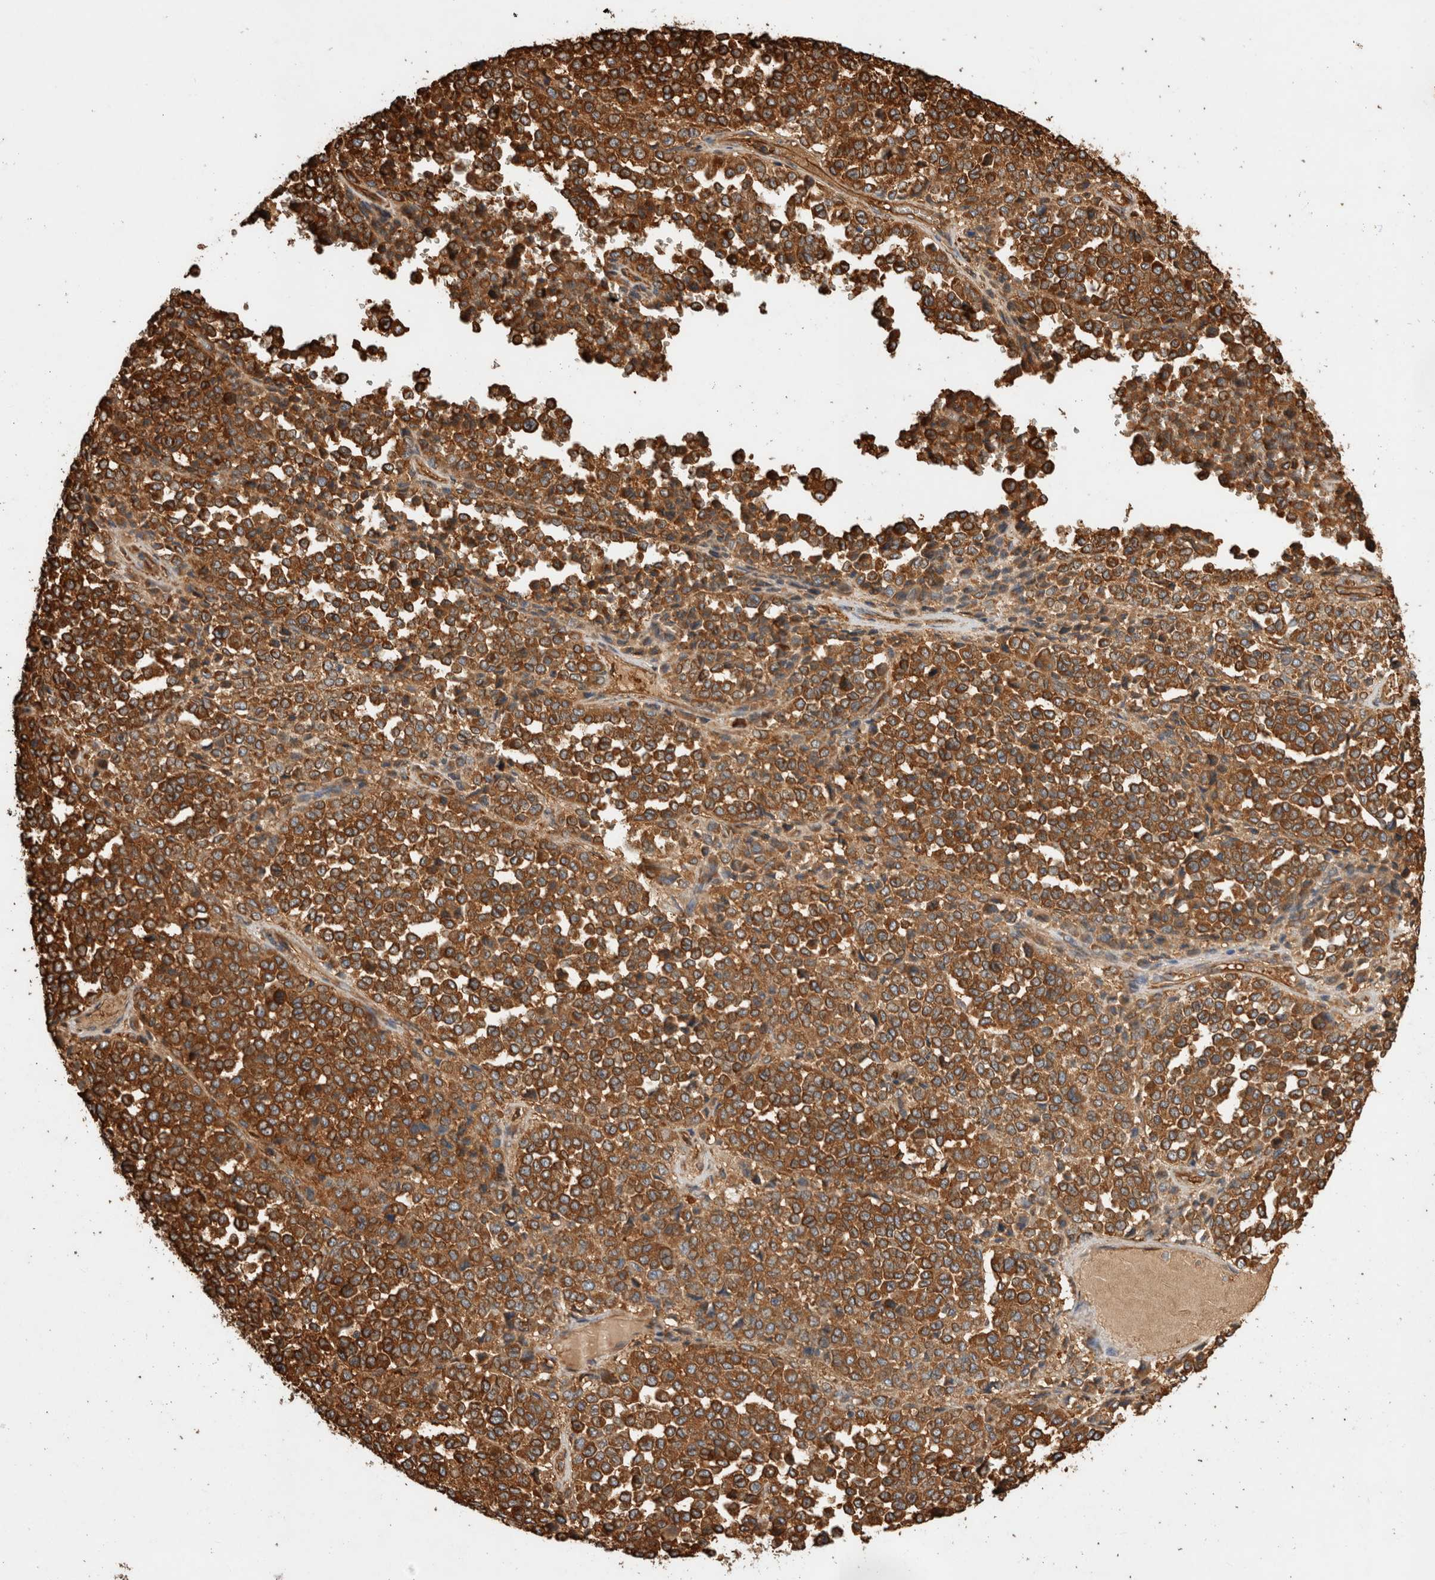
{"staining": {"intensity": "strong", "quantity": ">75%", "location": "cytoplasmic/membranous"}, "tissue": "melanoma", "cell_type": "Tumor cells", "image_type": "cancer", "snomed": [{"axis": "morphology", "description": "Malignant melanoma, Metastatic site"}, {"axis": "topography", "description": "Pancreas"}], "caption": "Immunohistochemistry (DAB) staining of malignant melanoma (metastatic site) shows strong cytoplasmic/membranous protein staining in approximately >75% of tumor cells.", "gene": "ZNF397", "patient": {"sex": "female", "age": 30}}